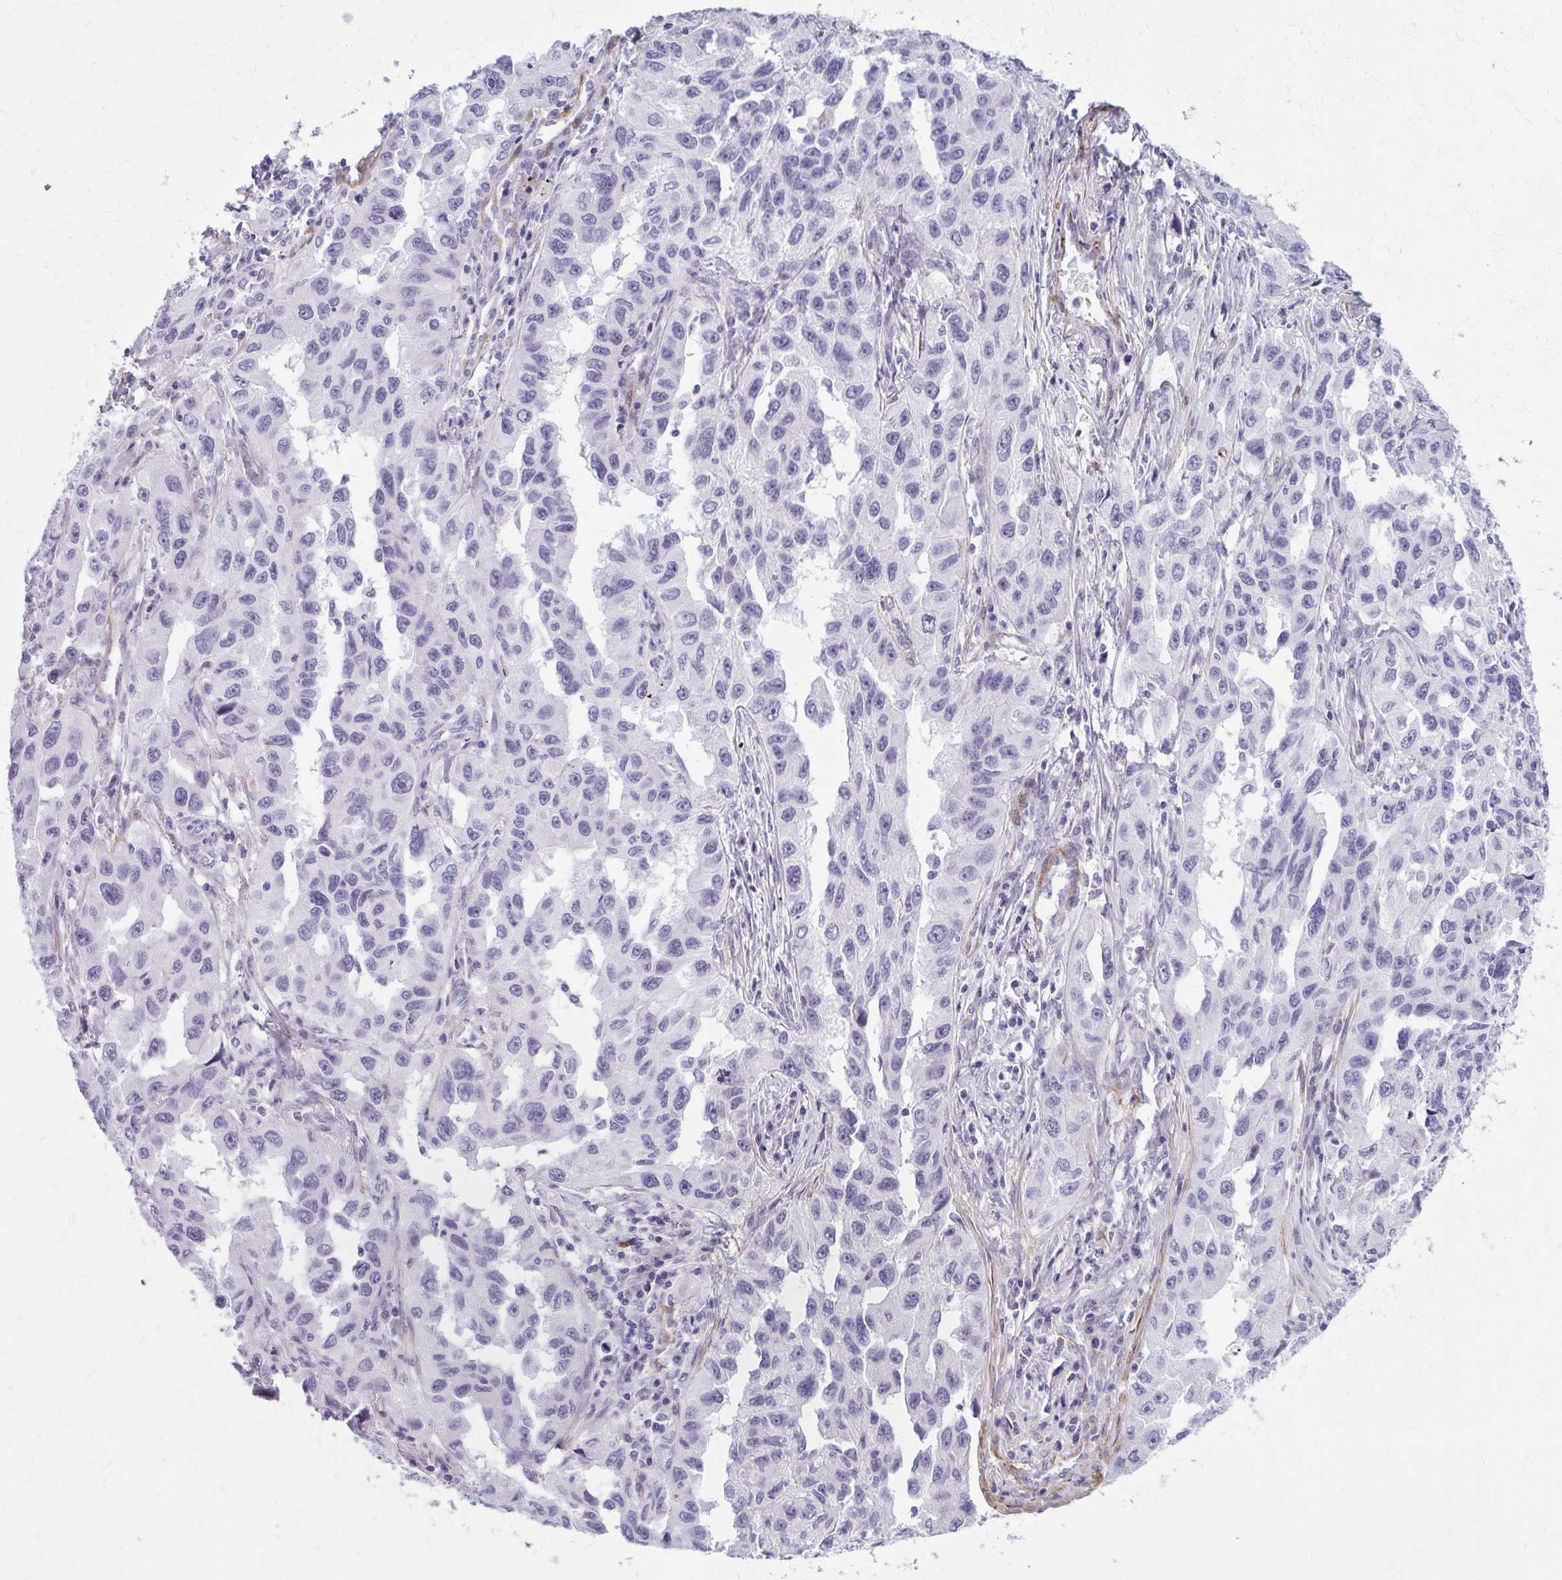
{"staining": {"intensity": "negative", "quantity": "none", "location": "none"}, "tissue": "lung cancer", "cell_type": "Tumor cells", "image_type": "cancer", "snomed": [{"axis": "morphology", "description": "Adenocarcinoma, NOS"}, {"axis": "topography", "description": "Lung"}], "caption": "Protein analysis of lung cancer (adenocarcinoma) exhibits no significant expression in tumor cells.", "gene": "AKAP12", "patient": {"sex": "female", "age": 73}}